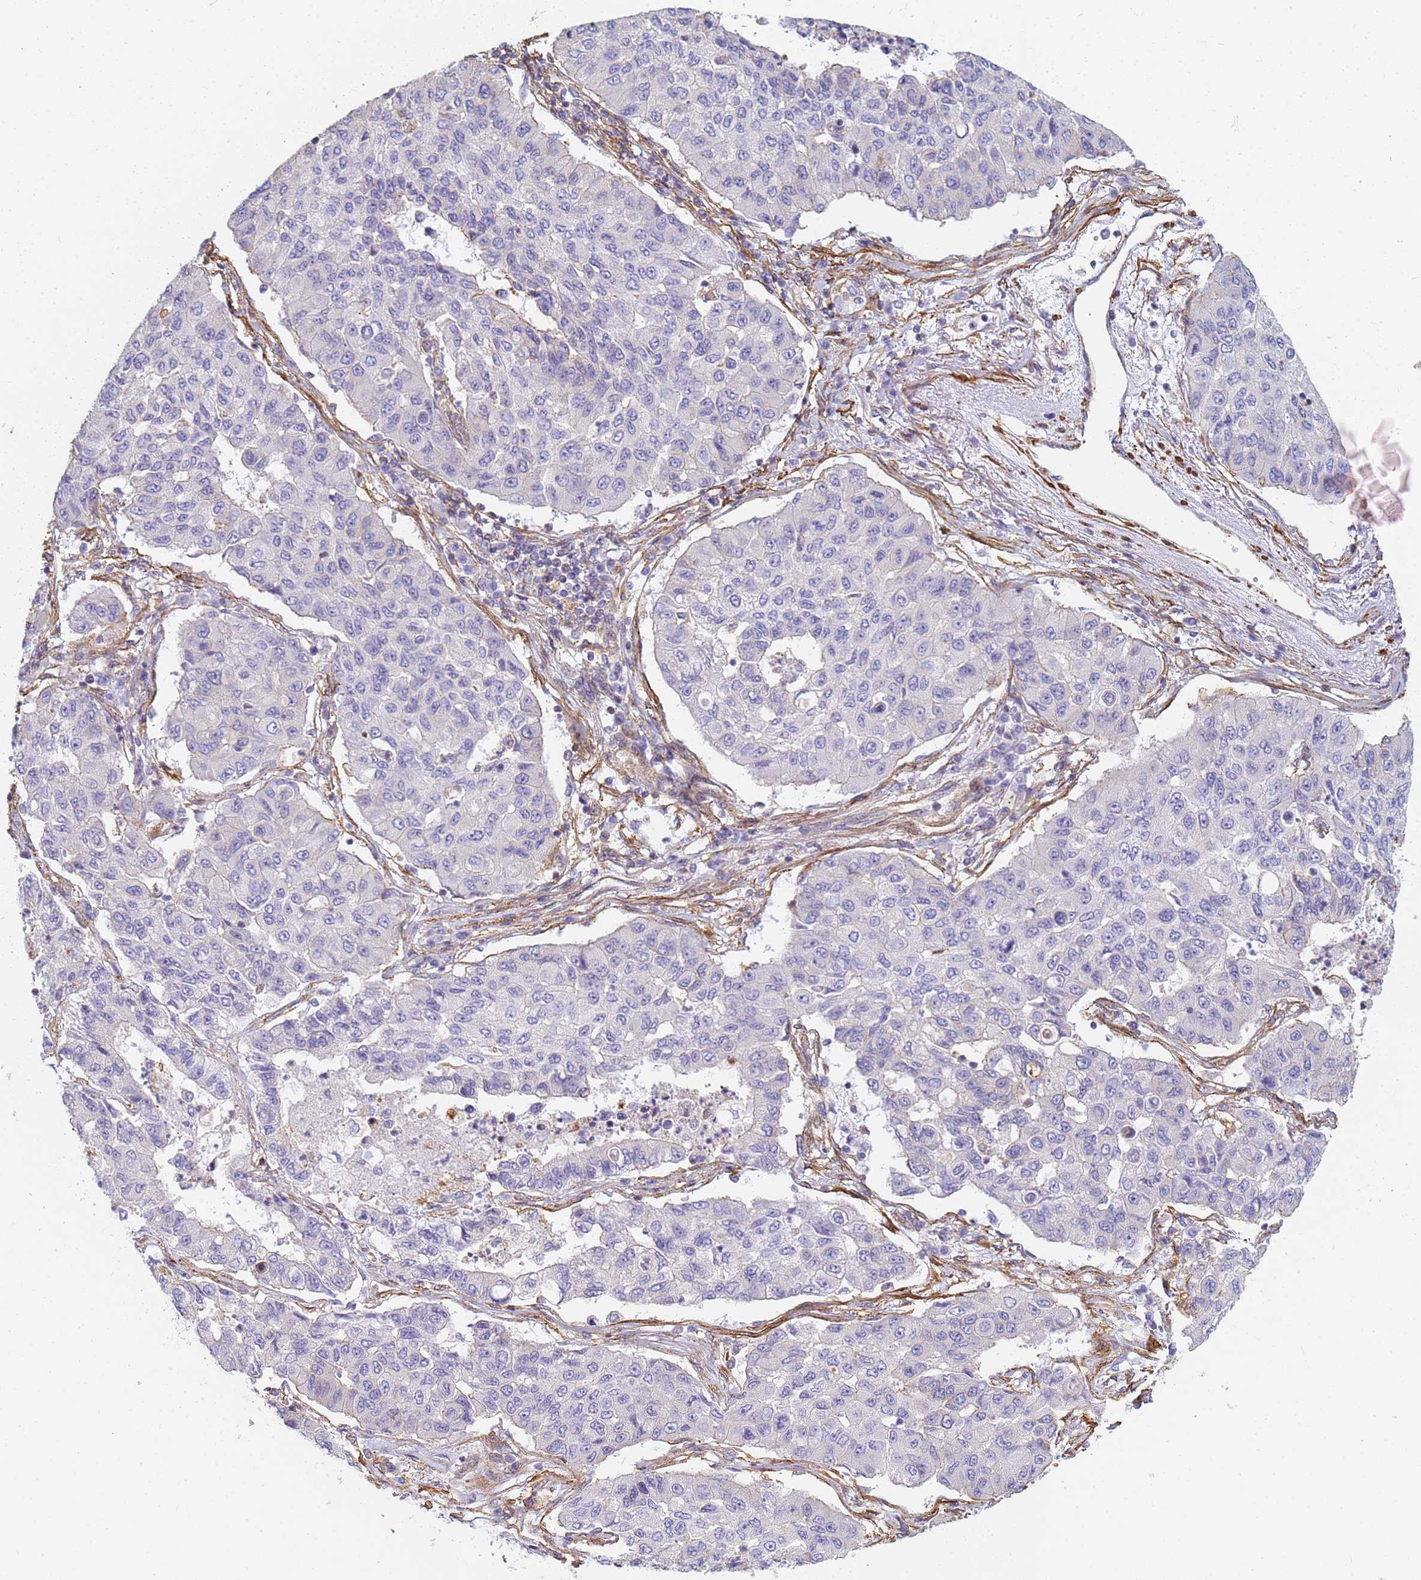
{"staining": {"intensity": "negative", "quantity": "none", "location": "none"}, "tissue": "lung cancer", "cell_type": "Tumor cells", "image_type": "cancer", "snomed": [{"axis": "morphology", "description": "Squamous cell carcinoma, NOS"}, {"axis": "topography", "description": "Lung"}], "caption": "A micrograph of lung cancer (squamous cell carcinoma) stained for a protein shows no brown staining in tumor cells.", "gene": "TPM1", "patient": {"sex": "male", "age": 74}}